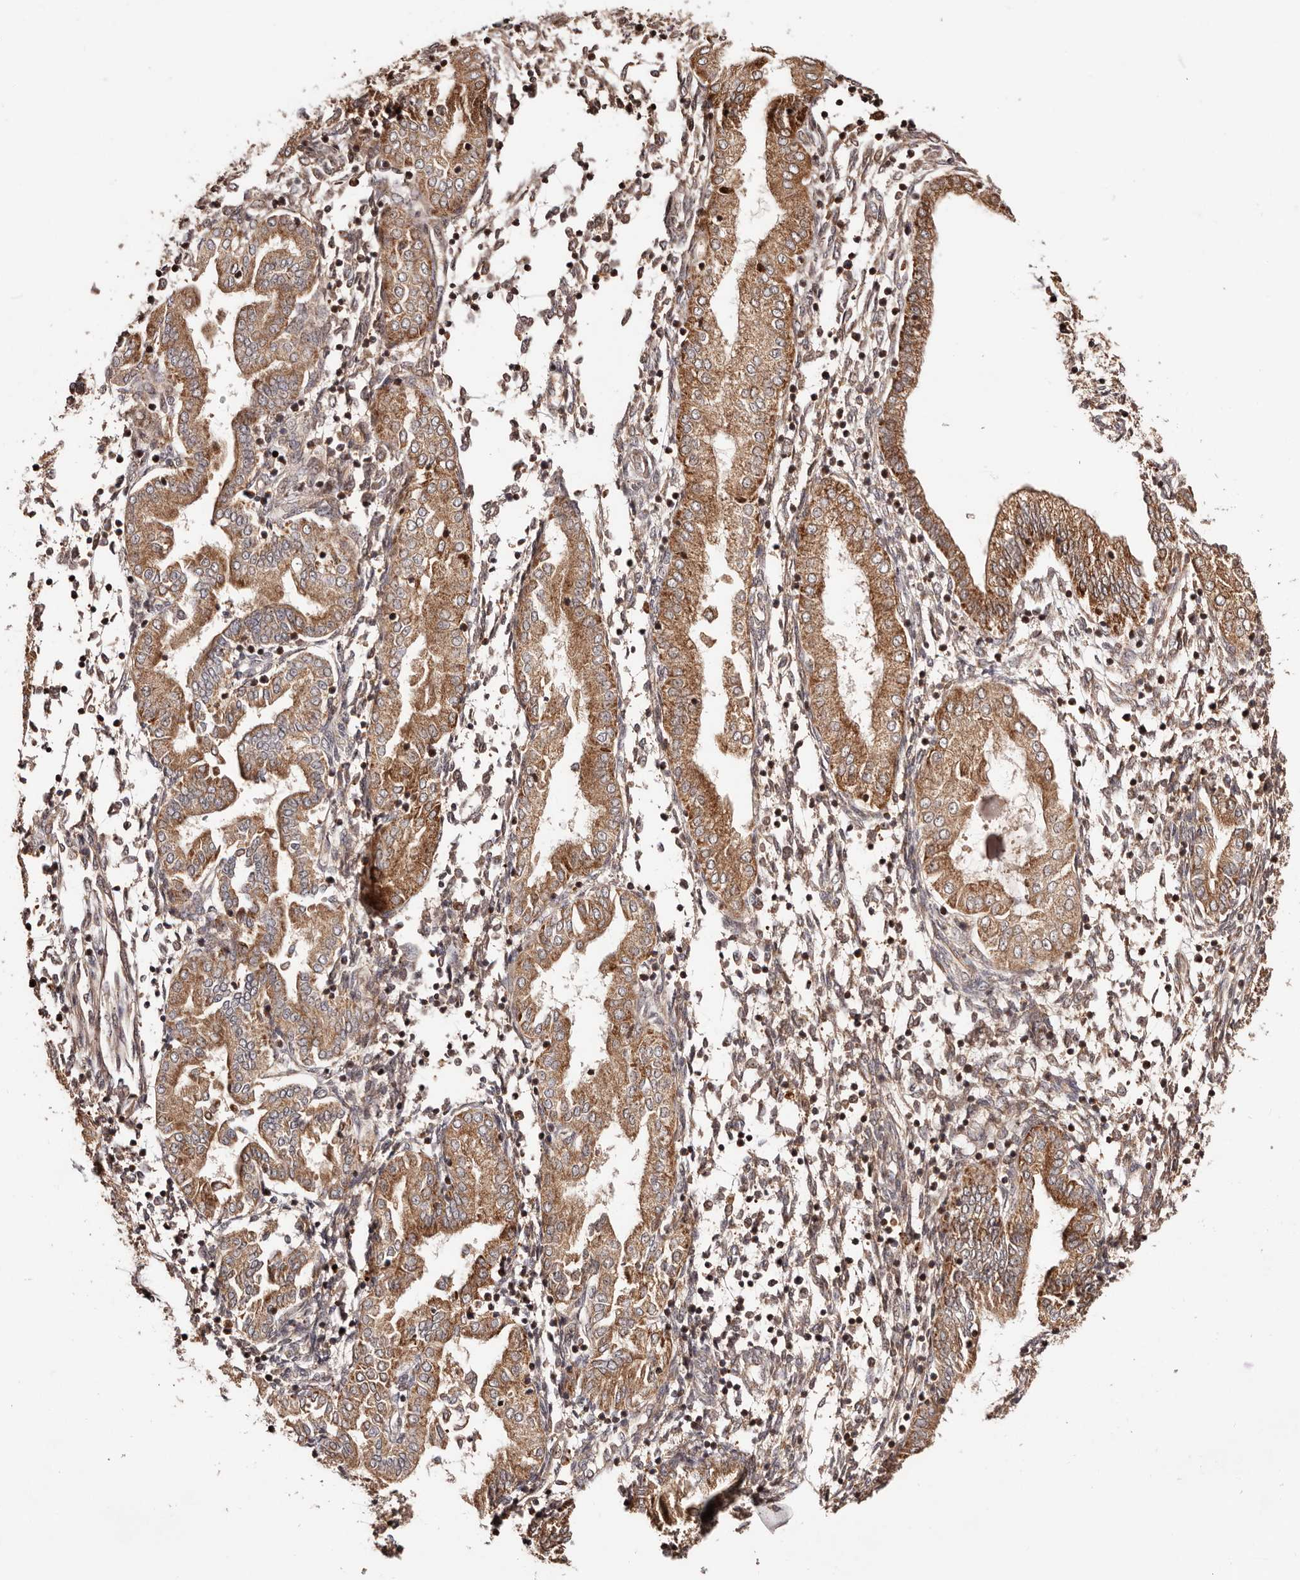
{"staining": {"intensity": "moderate", "quantity": "<25%", "location": "cytoplasmic/membranous"}, "tissue": "endometrium", "cell_type": "Cells in endometrial stroma", "image_type": "normal", "snomed": [{"axis": "morphology", "description": "Normal tissue, NOS"}, {"axis": "topography", "description": "Endometrium"}], "caption": "Immunohistochemical staining of benign endometrium exhibits <25% levels of moderate cytoplasmic/membranous protein positivity in about <25% of cells in endometrial stroma. Using DAB (brown) and hematoxylin (blue) stains, captured at high magnification using brightfield microscopy.", "gene": "PTPN22", "patient": {"sex": "female", "age": 53}}